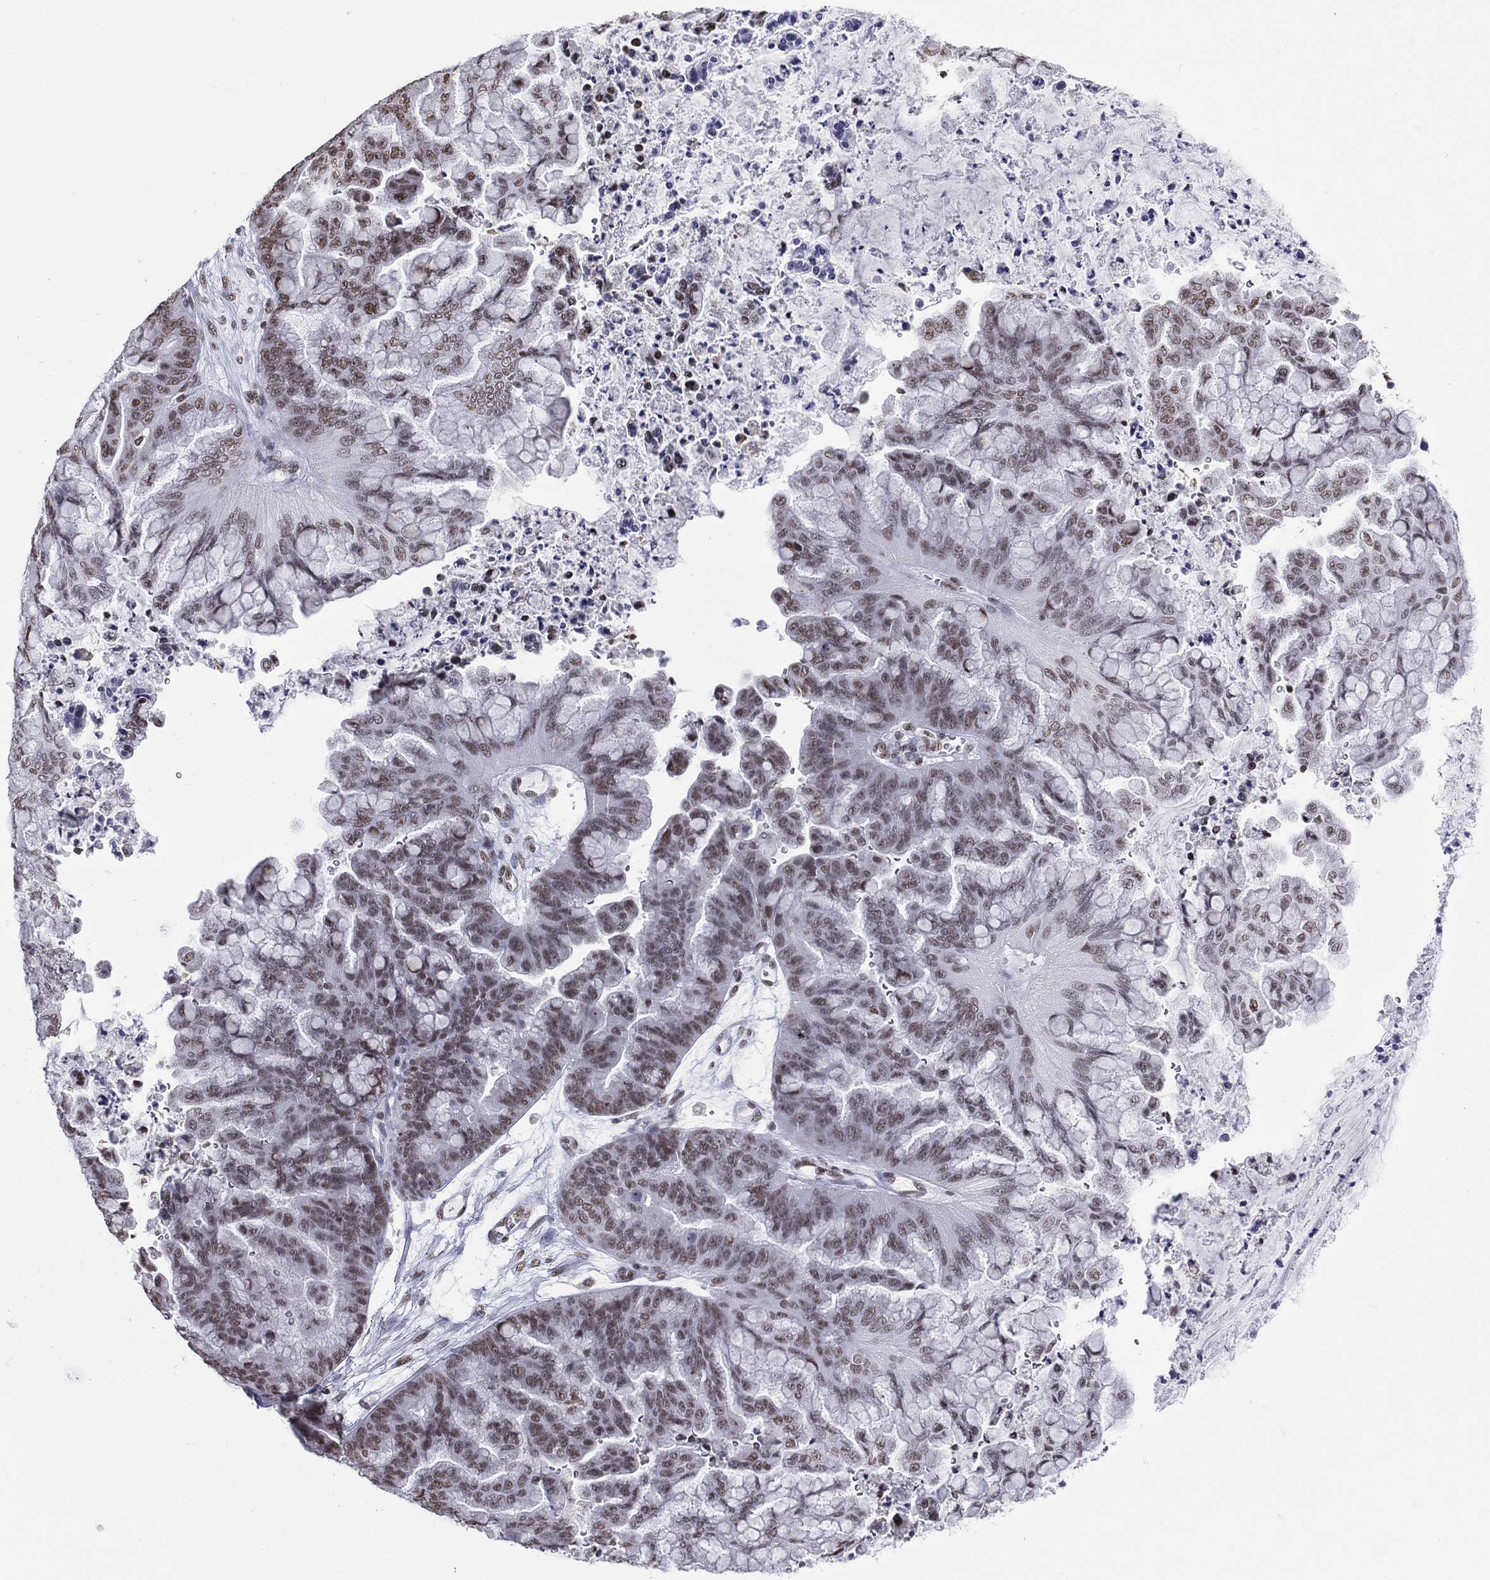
{"staining": {"intensity": "moderate", "quantity": "25%-75%", "location": "nuclear"}, "tissue": "ovarian cancer", "cell_type": "Tumor cells", "image_type": "cancer", "snomed": [{"axis": "morphology", "description": "Cystadenocarcinoma, mucinous, NOS"}, {"axis": "topography", "description": "Ovary"}], "caption": "DAB immunohistochemical staining of ovarian cancer (mucinous cystadenocarcinoma) exhibits moderate nuclear protein positivity in approximately 25%-75% of tumor cells. The protein of interest is shown in brown color, while the nuclei are stained blue.", "gene": "ZNF7", "patient": {"sex": "female", "age": 67}}